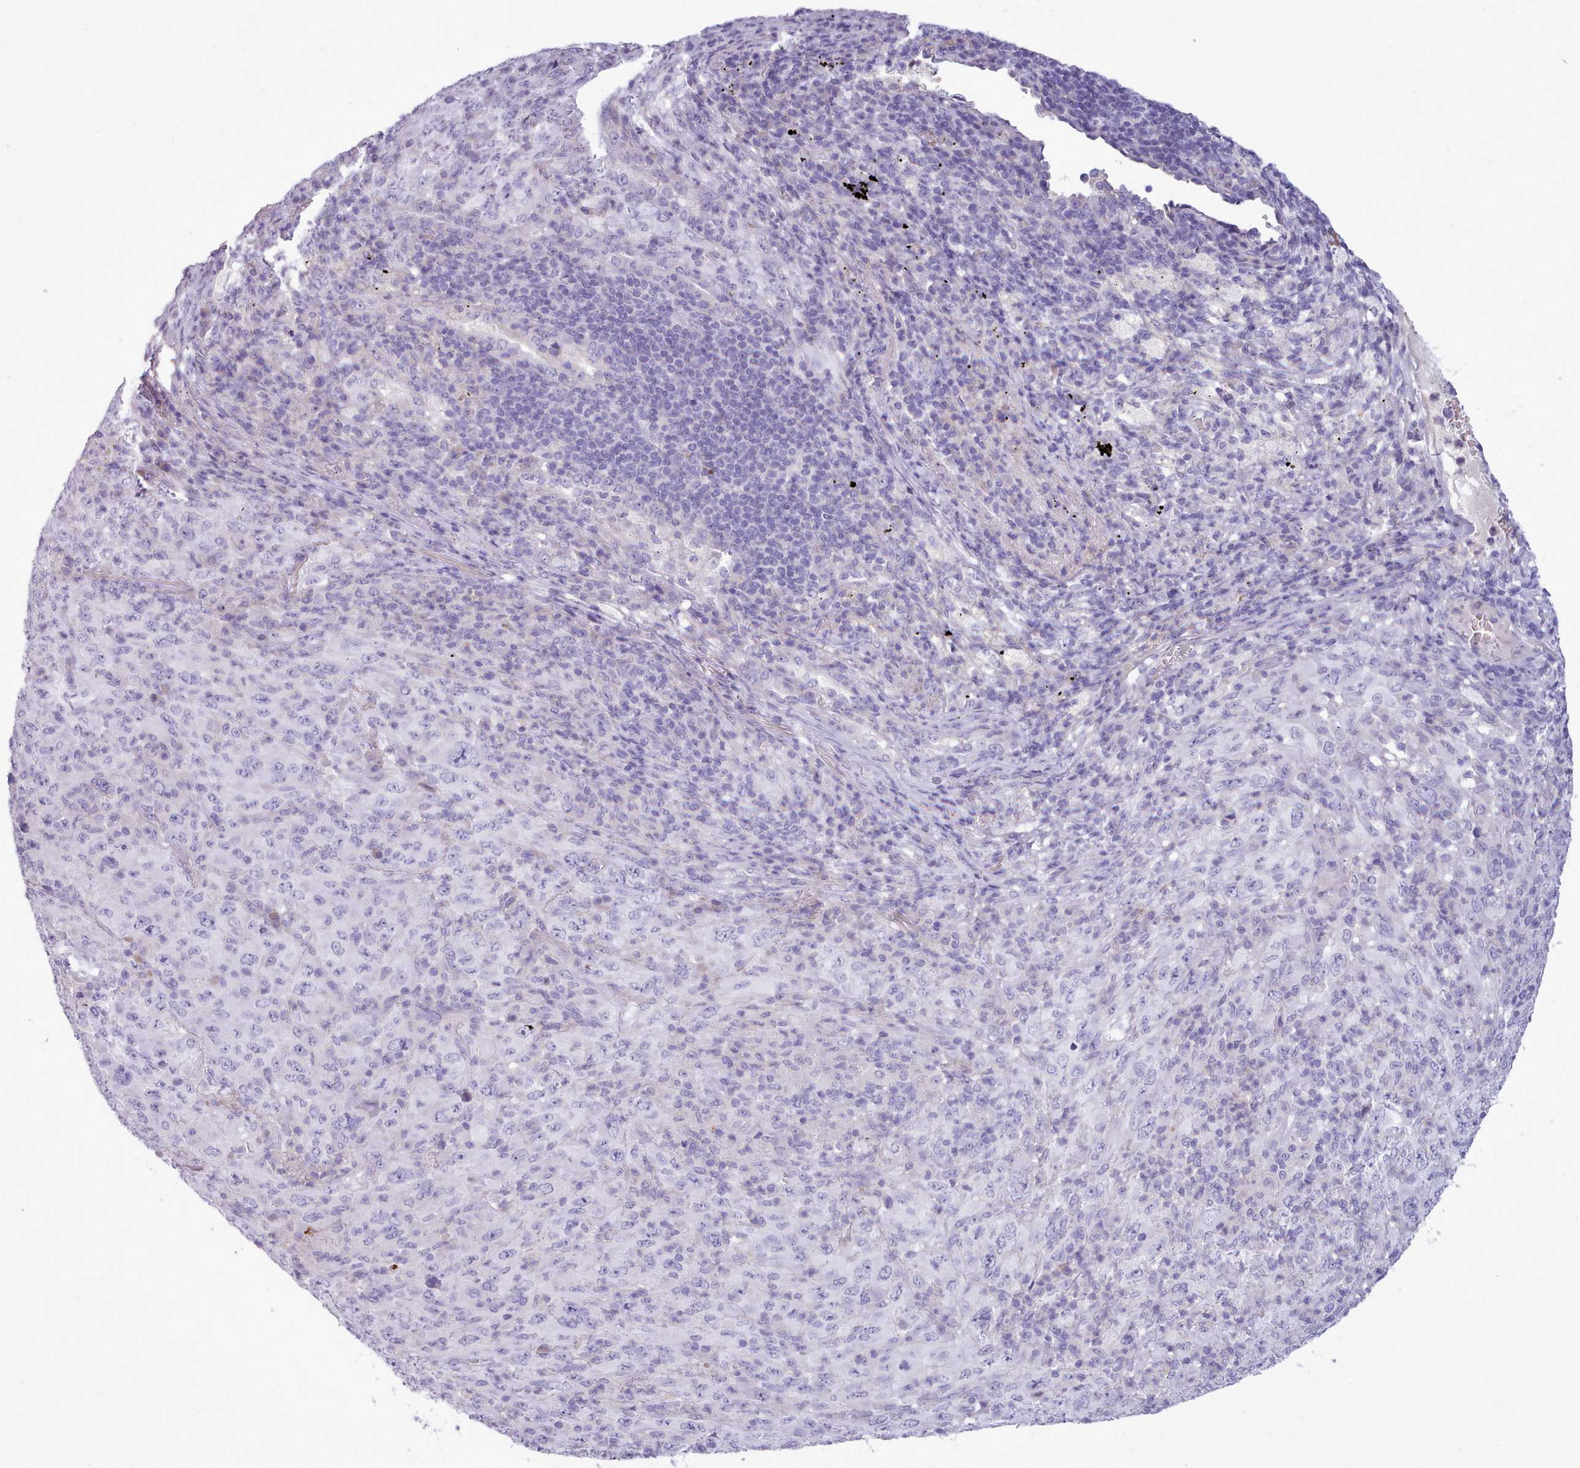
{"staining": {"intensity": "negative", "quantity": "none", "location": "none"}, "tissue": "melanoma", "cell_type": "Tumor cells", "image_type": "cancer", "snomed": [{"axis": "morphology", "description": "Malignant melanoma, Metastatic site"}, {"axis": "topography", "description": "Skin"}], "caption": "The image demonstrates no staining of tumor cells in malignant melanoma (metastatic site).", "gene": "CYP2A13", "patient": {"sex": "female", "age": 56}}